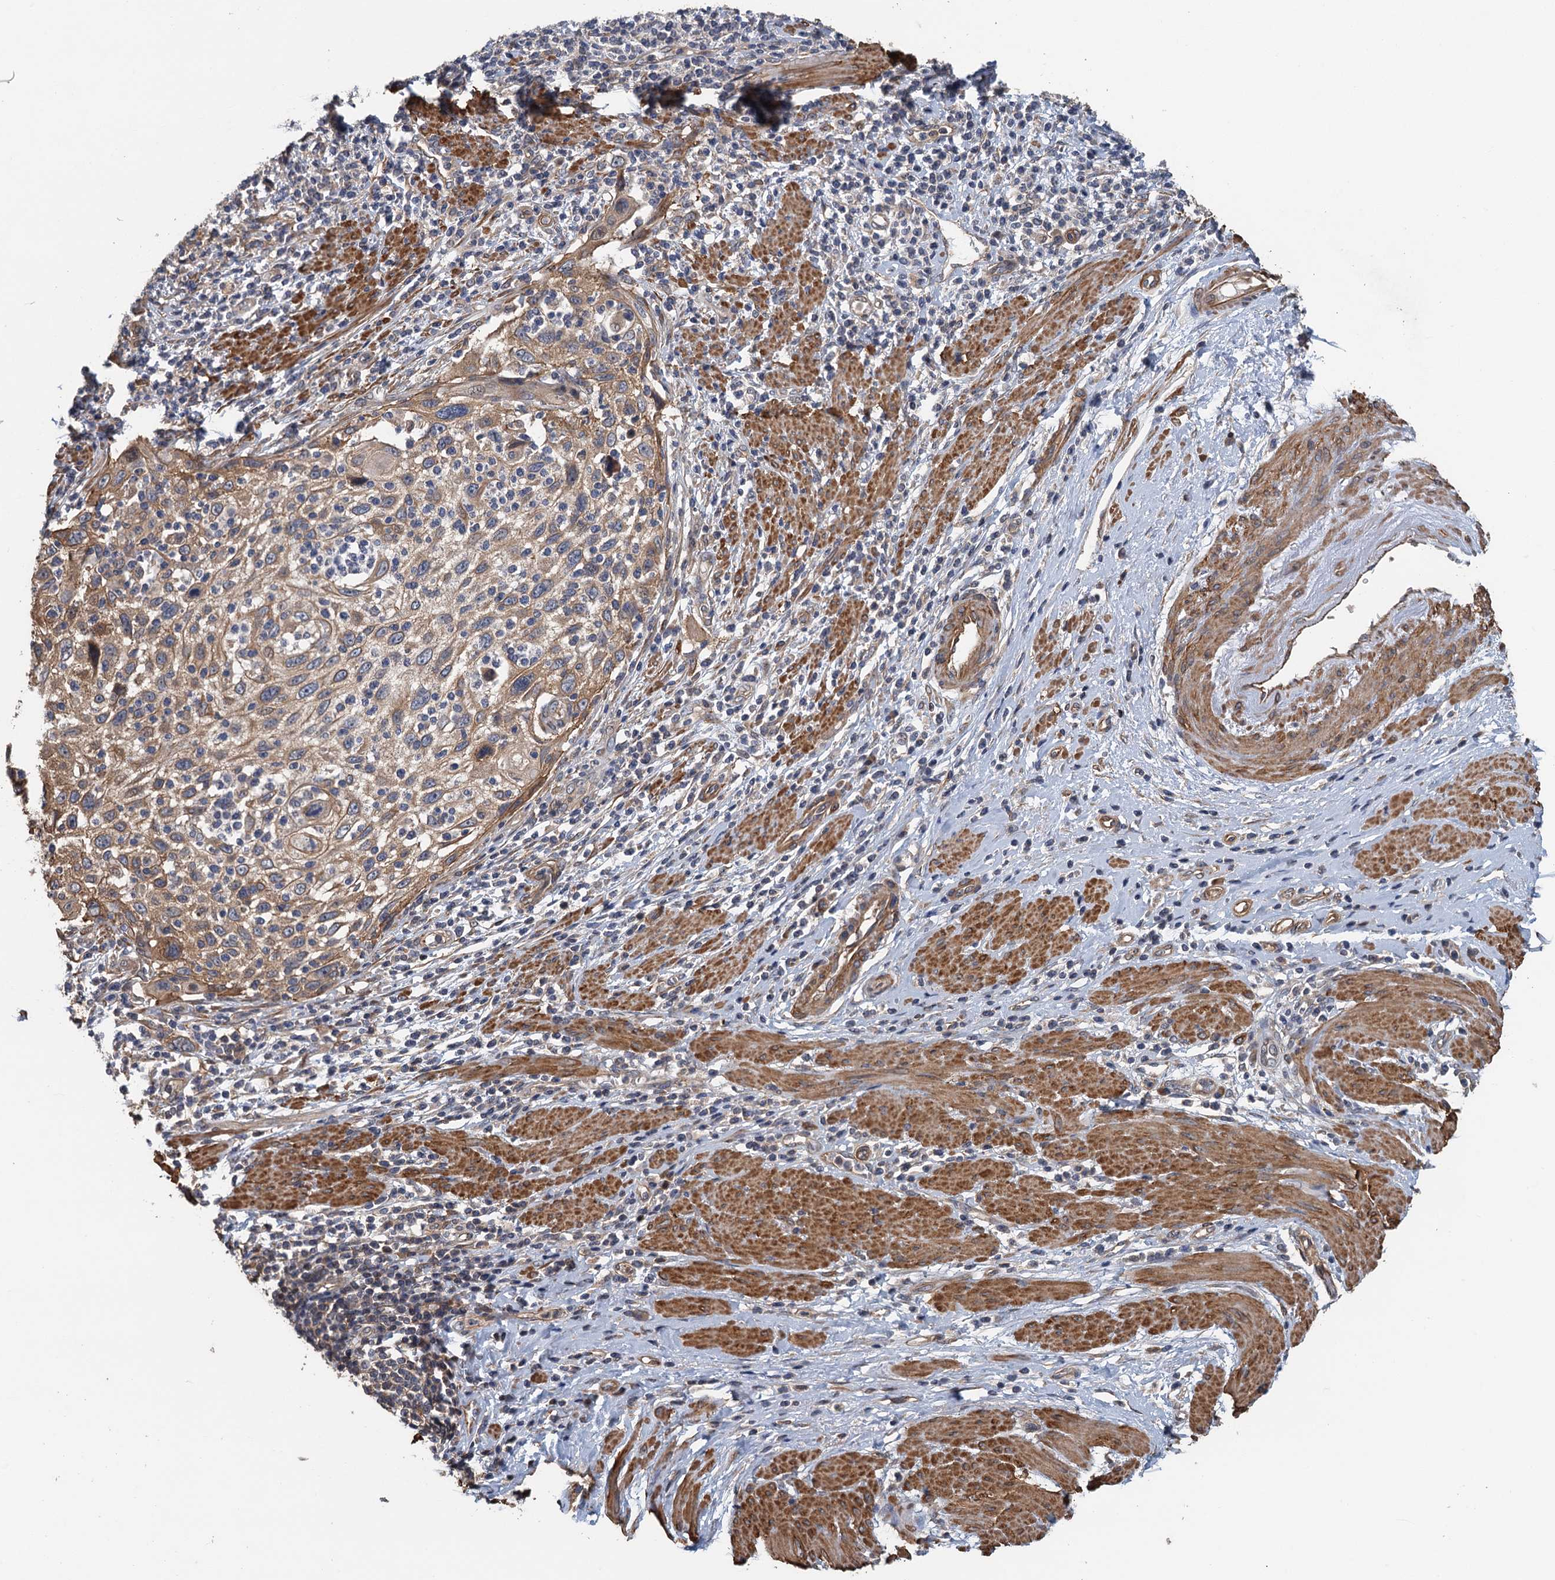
{"staining": {"intensity": "moderate", "quantity": ">75%", "location": "cytoplasmic/membranous"}, "tissue": "cervical cancer", "cell_type": "Tumor cells", "image_type": "cancer", "snomed": [{"axis": "morphology", "description": "Squamous cell carcinoma, NOS"}, {"axis": "topography", "description": "Cervix"}], "caption": "Cervical cancer stained with IHC exhibits moderate cytoplasmic/membranous expression in approximately >75% of tumor cells. (DAB (3,3'-diaminobenzidine) IHC with brightfield microscopy, high magnification).", "gene": "MEAK7", "patient": {"sex": "female", "age": 70}}